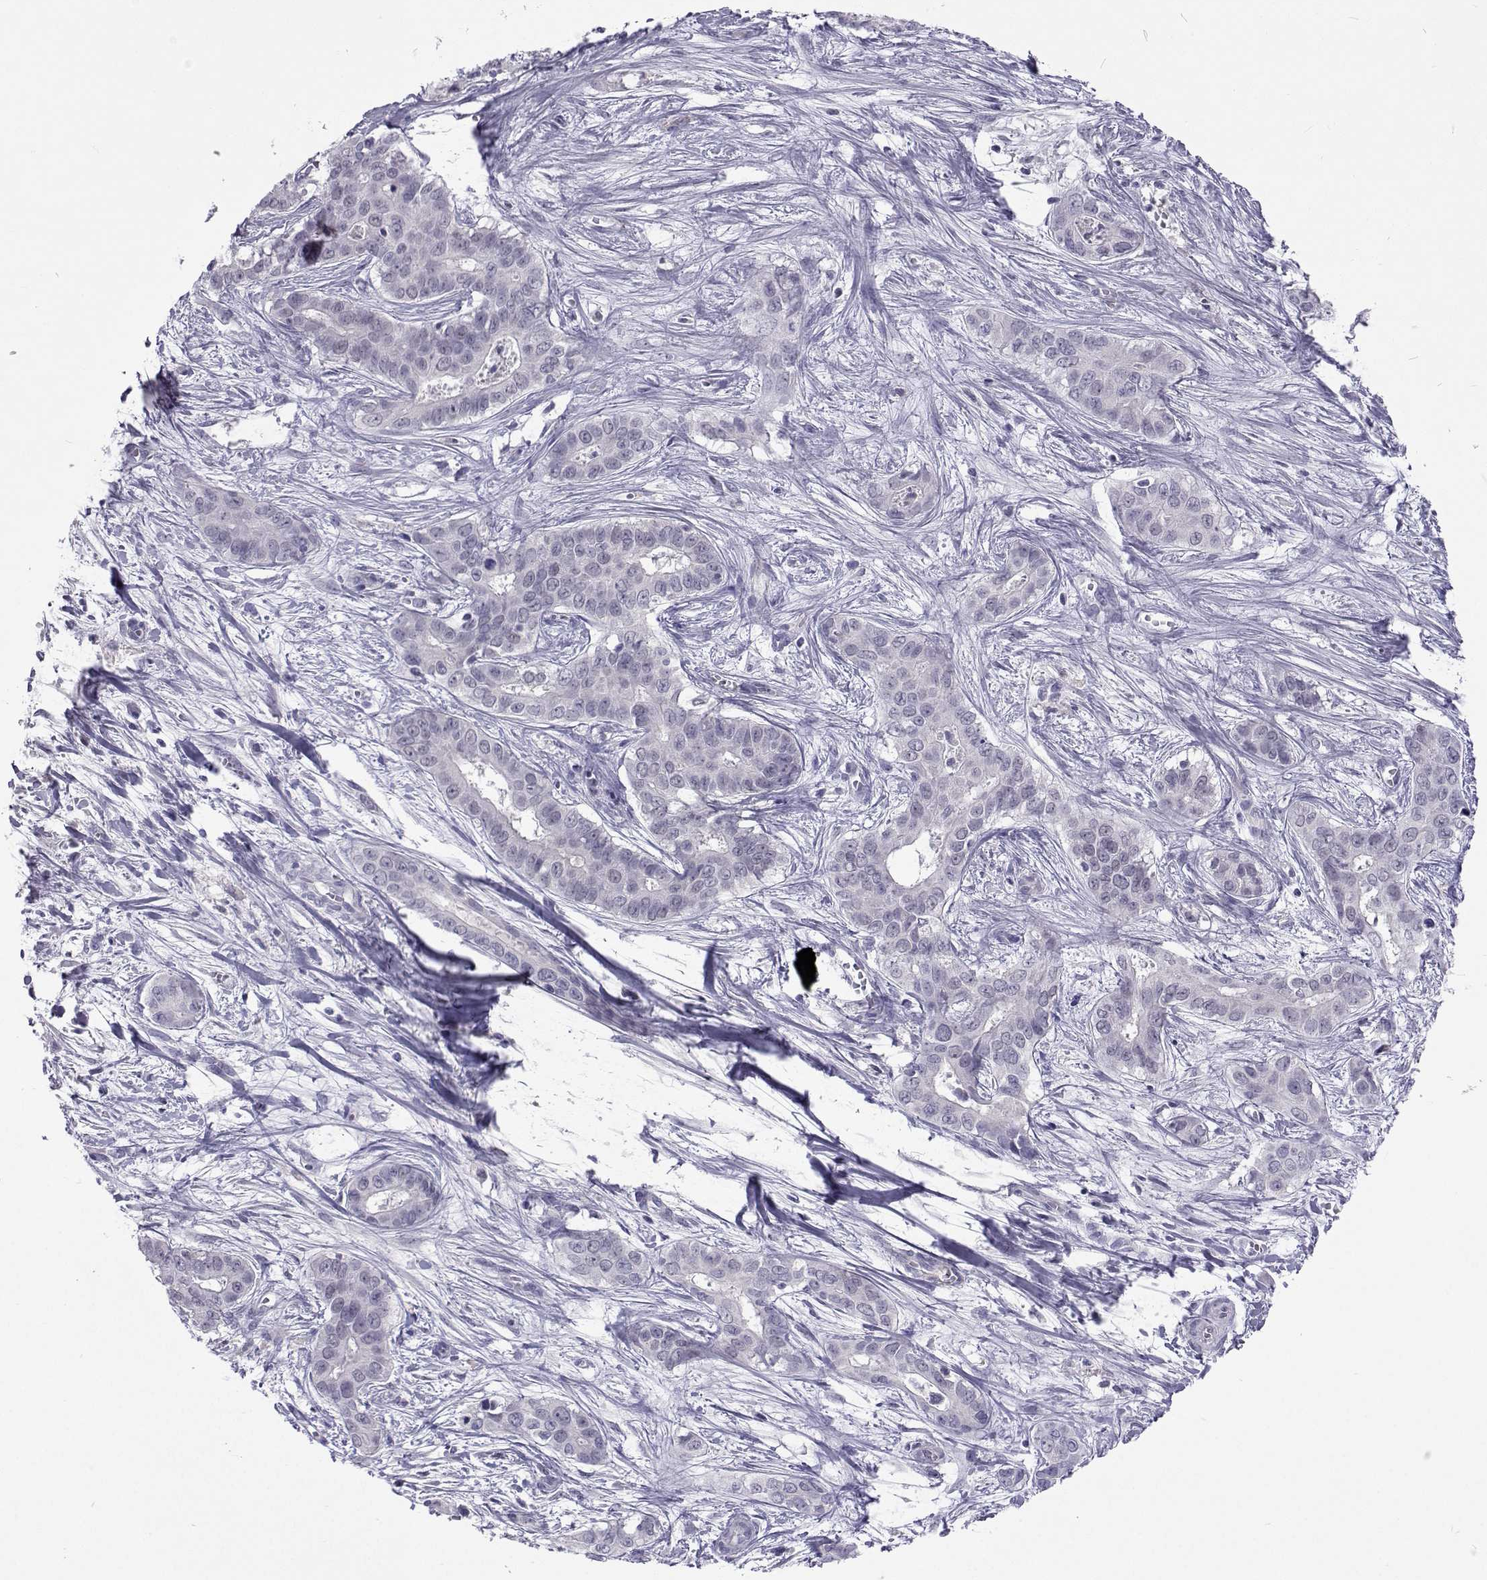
{"staining": {"intensity": "negative", "quantity": "none", "location": "none"}, "tissue": "liver cancer", "cell_type": "Tumor cells", "image_type": "cancer", "snomed": [{"axis": "morphology", "description": "Cholangiocarcinoma"}, {"axis": "topography", "description": "Liver"}], "caption": "Human liver cancer (cholangiocarcinoma) stained for a protein using IHC exhibits no staining in tumor cells.", "gene": "GALM", "patient": {"sex": "female", "age": 65}}